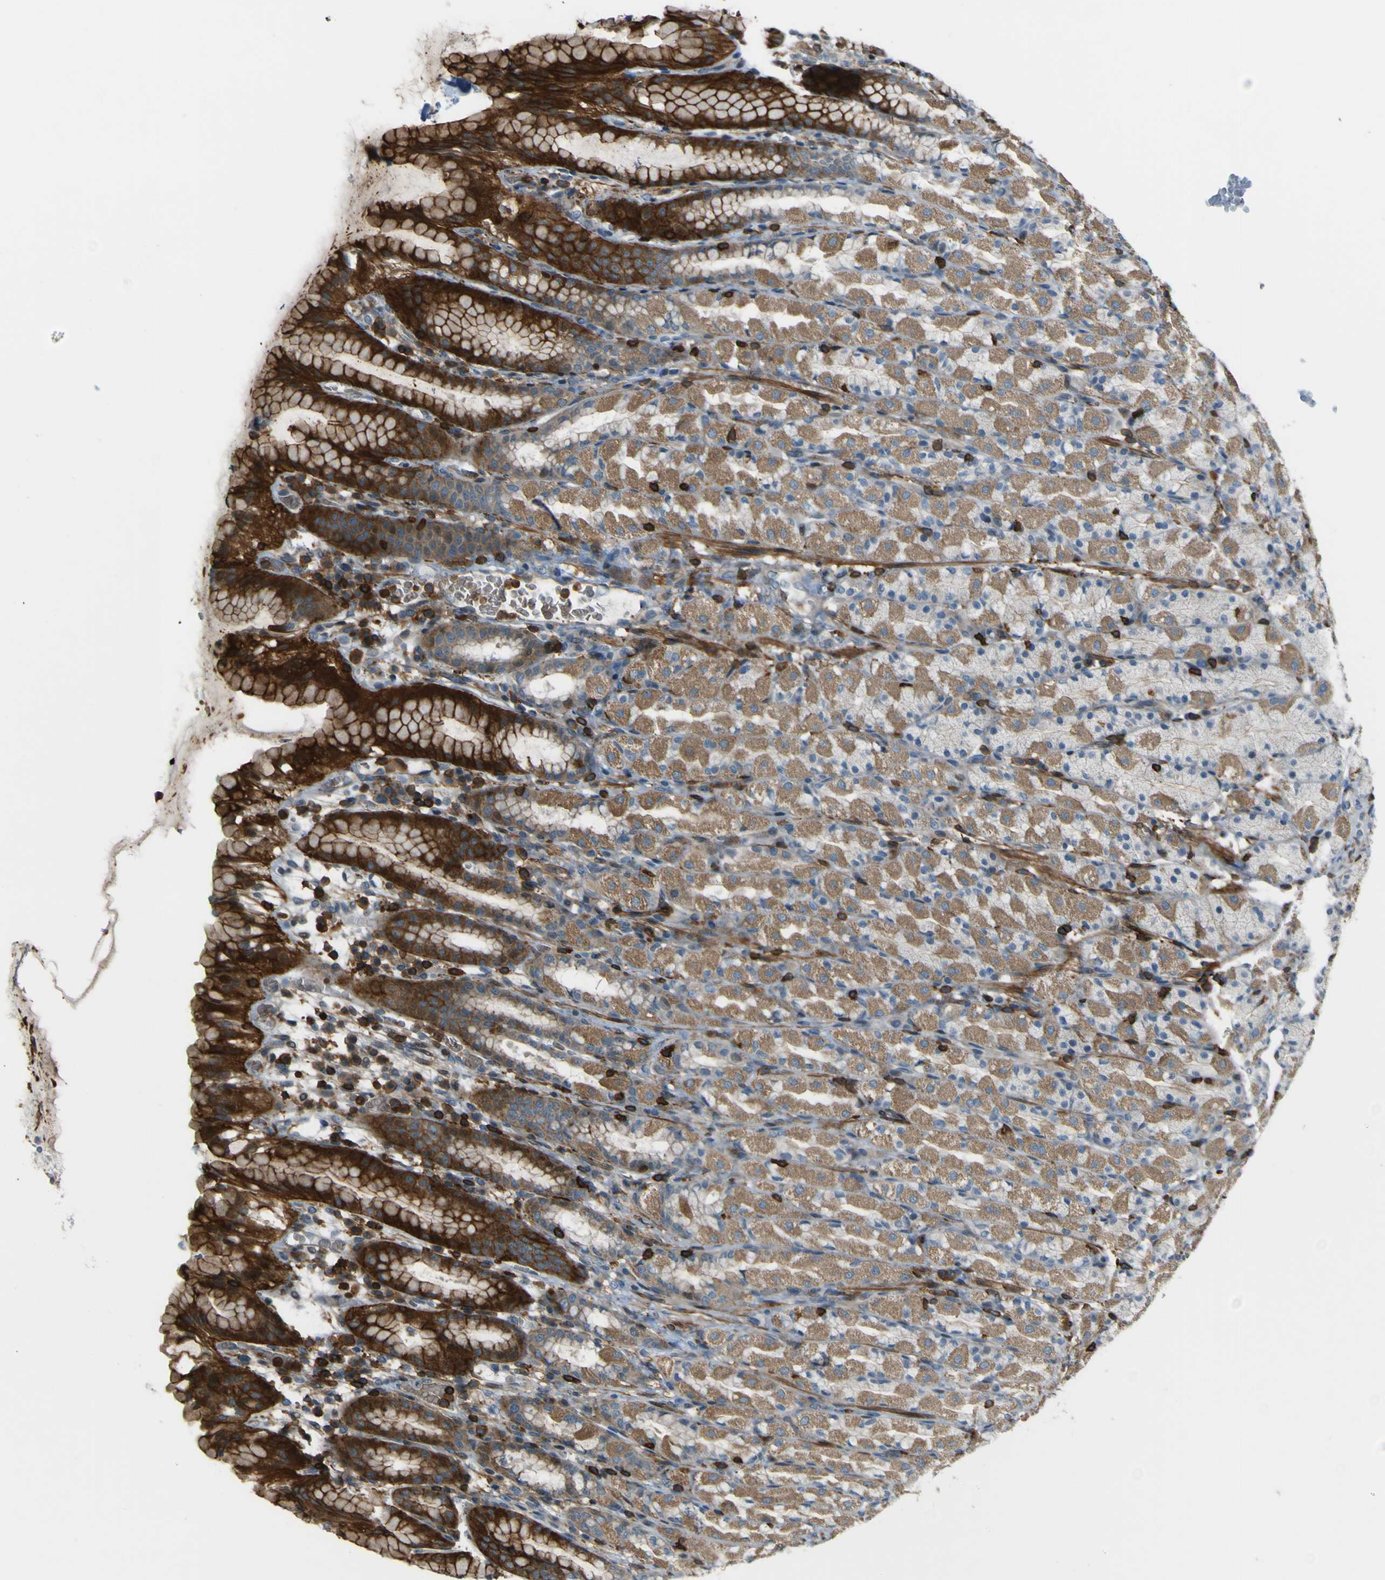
{"staining": {"intensity": "strong", "quantity": "25%-75%", "location": "cytoplasmic/membranous"}, "tissue": "stomach", "cell_type": "Glandular cells", "image_type": "normal", "snomed": [{"axis": "morphology", "description": "Normal tissue, NOS"}, {"axis": "topography", "description": "Stomach, upper"}], "caption": "The immunohistochemical stain labels strong cytoplasmic/membranous staining in glandular cells of normal stomach. The protein of interest is shown in brown color, while the nuclei are stained blue.", "gene": "PCDHB5", "patient": {"sex": "male", "age": 68}}